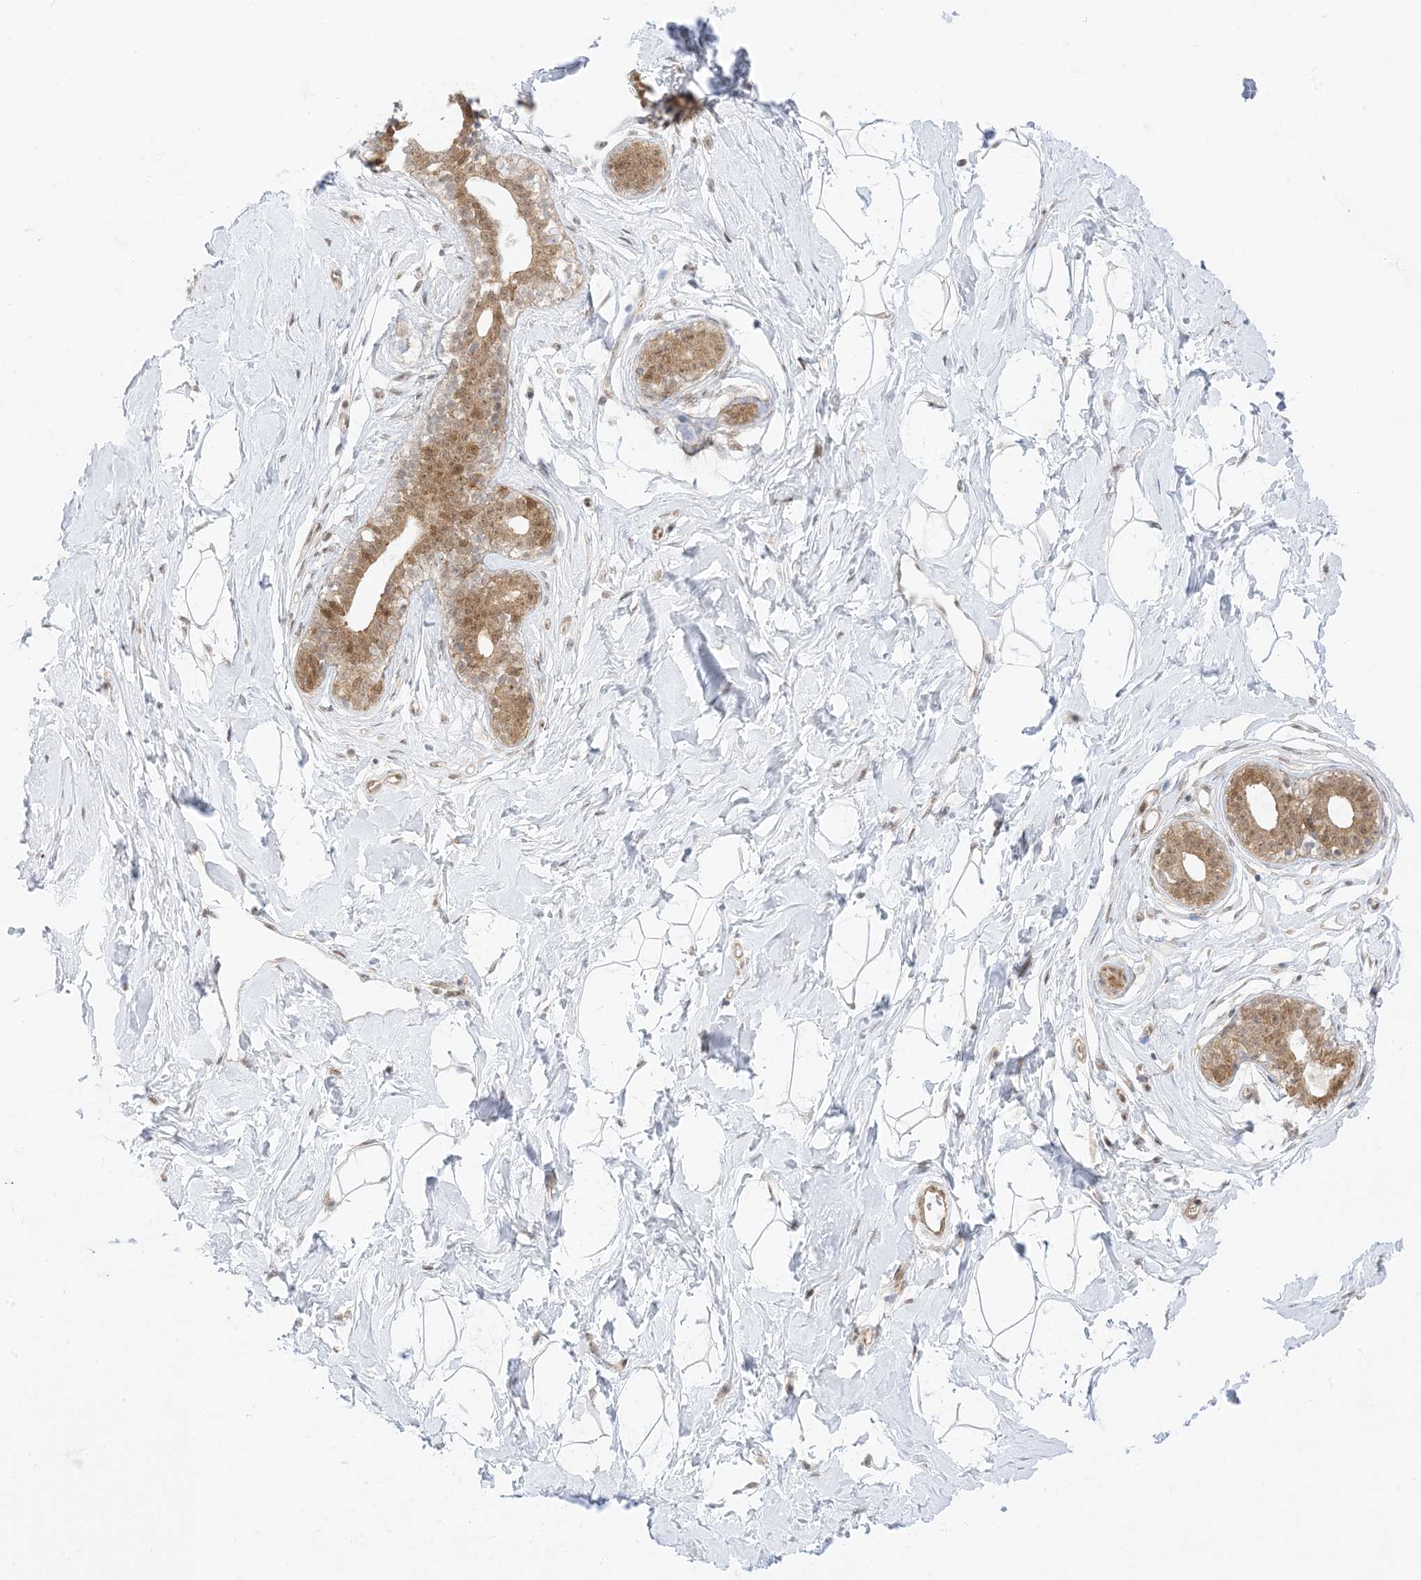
{"staining": {"intensity": "negative", "quantity": "none", "location": "none"}, "tissue": "breast", "cell_type": "Adipocytes", "image_type": "normal", "snomed": [{"axis": "morphology", "description": "Normal tissue, NOS"}, {"axis": "morphology", "description": "Adenoma, NOS"}, {"axis": "topography", "description": "Breast"}], "caption": "This is a histopathology image of IHC staining of benign breast, which shows no expression in adipocytes.", "gene": "PTPA", "patient": {"sex": "female", "age": 23}}